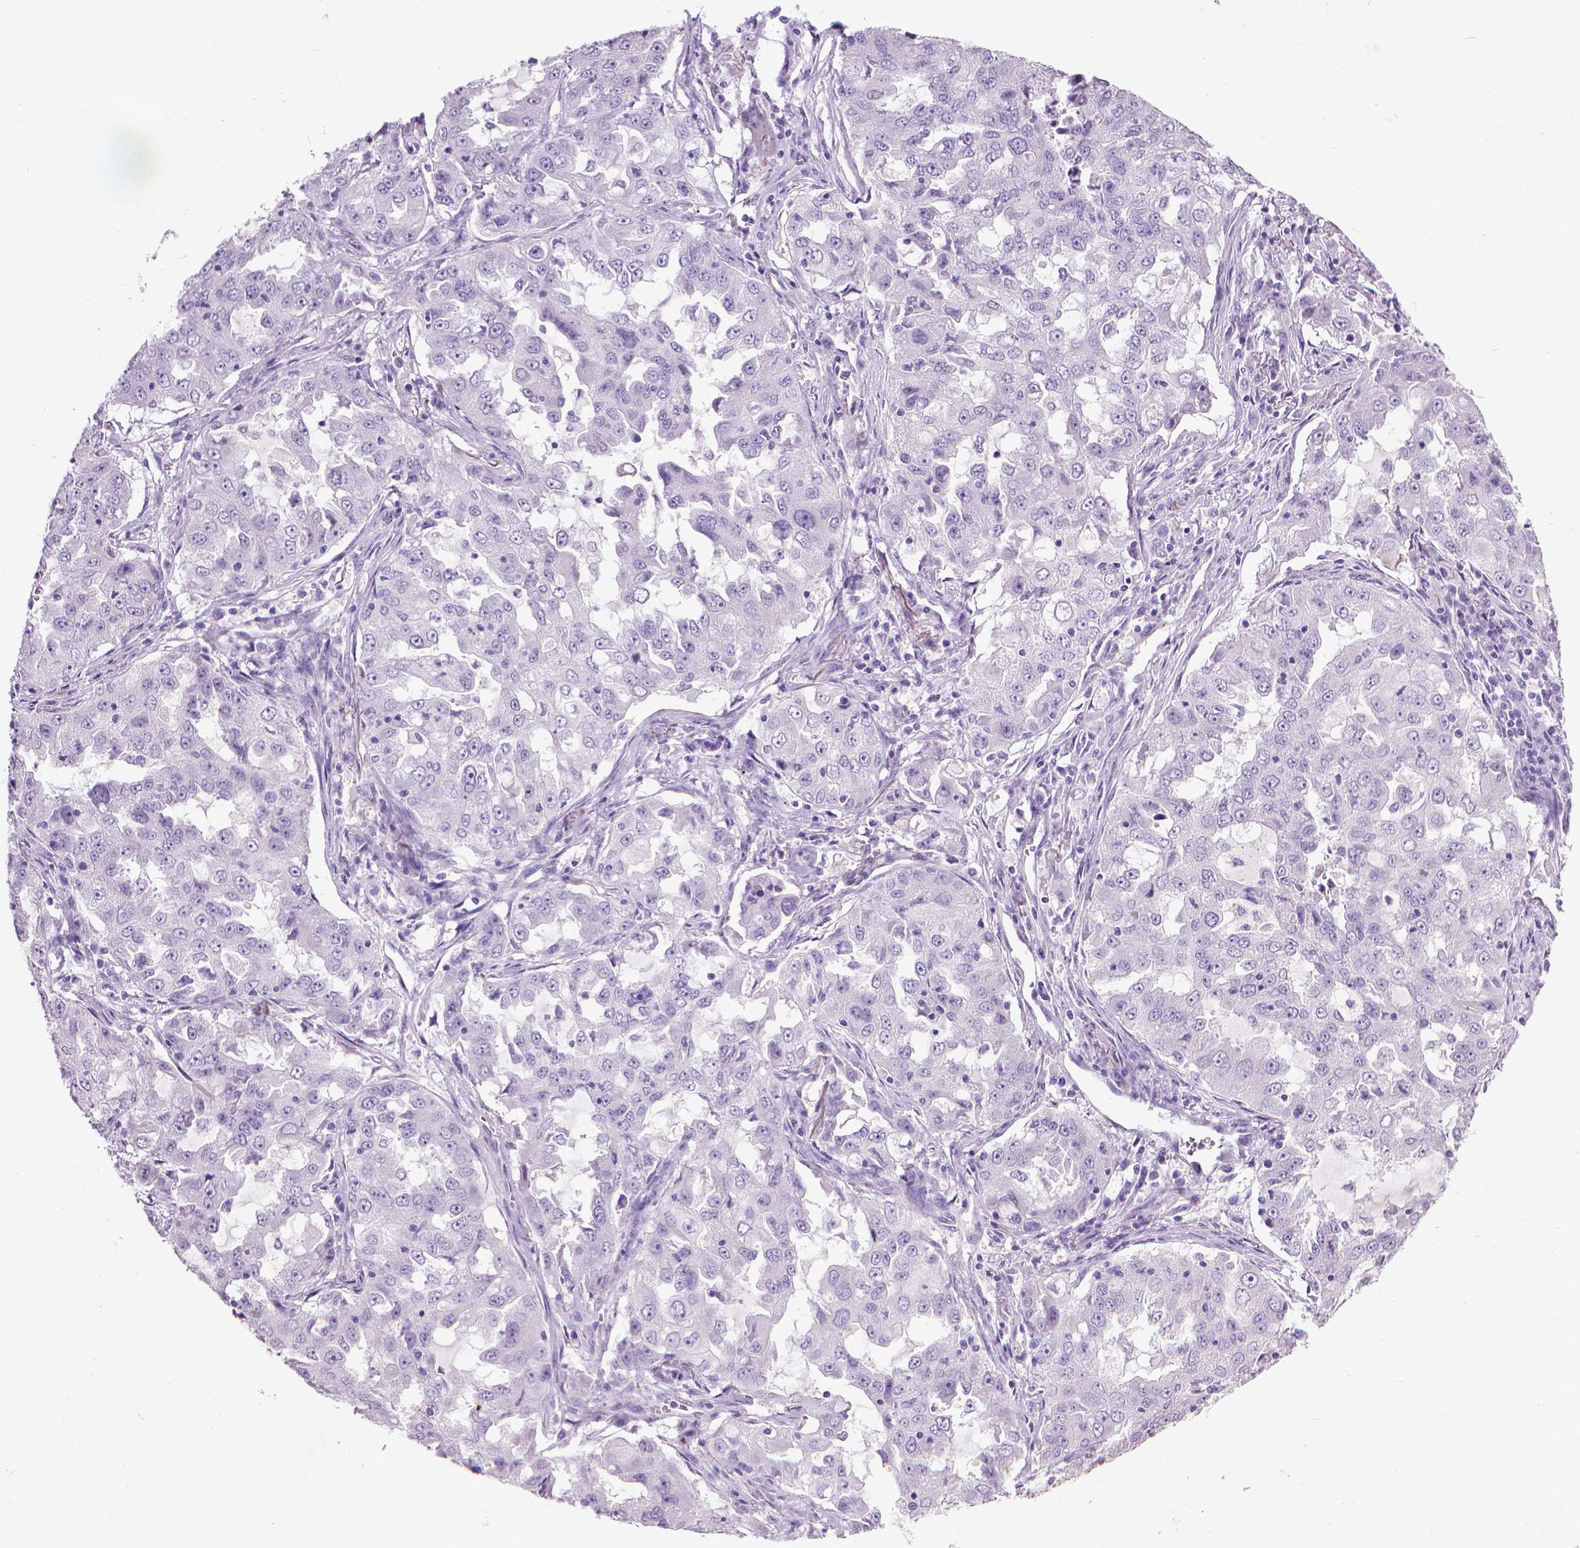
{"staining": {"intensity": "negative", "quantity": "none", "location": "none"}, "tissue": "lung cancer", "cell_type": "Tumor cells", "image_type": "cancer", "snomed": [{"axis": "morphology", "description": "Adenocarcinoma, NOS"}, {"axis": "topography", "description": "Lung"}], "caption": "Tumor cells show no significant positivity in adenocarcinoma (lung).", "gene": "KRT5", "patient": {"sex": "female", "age": 61}}